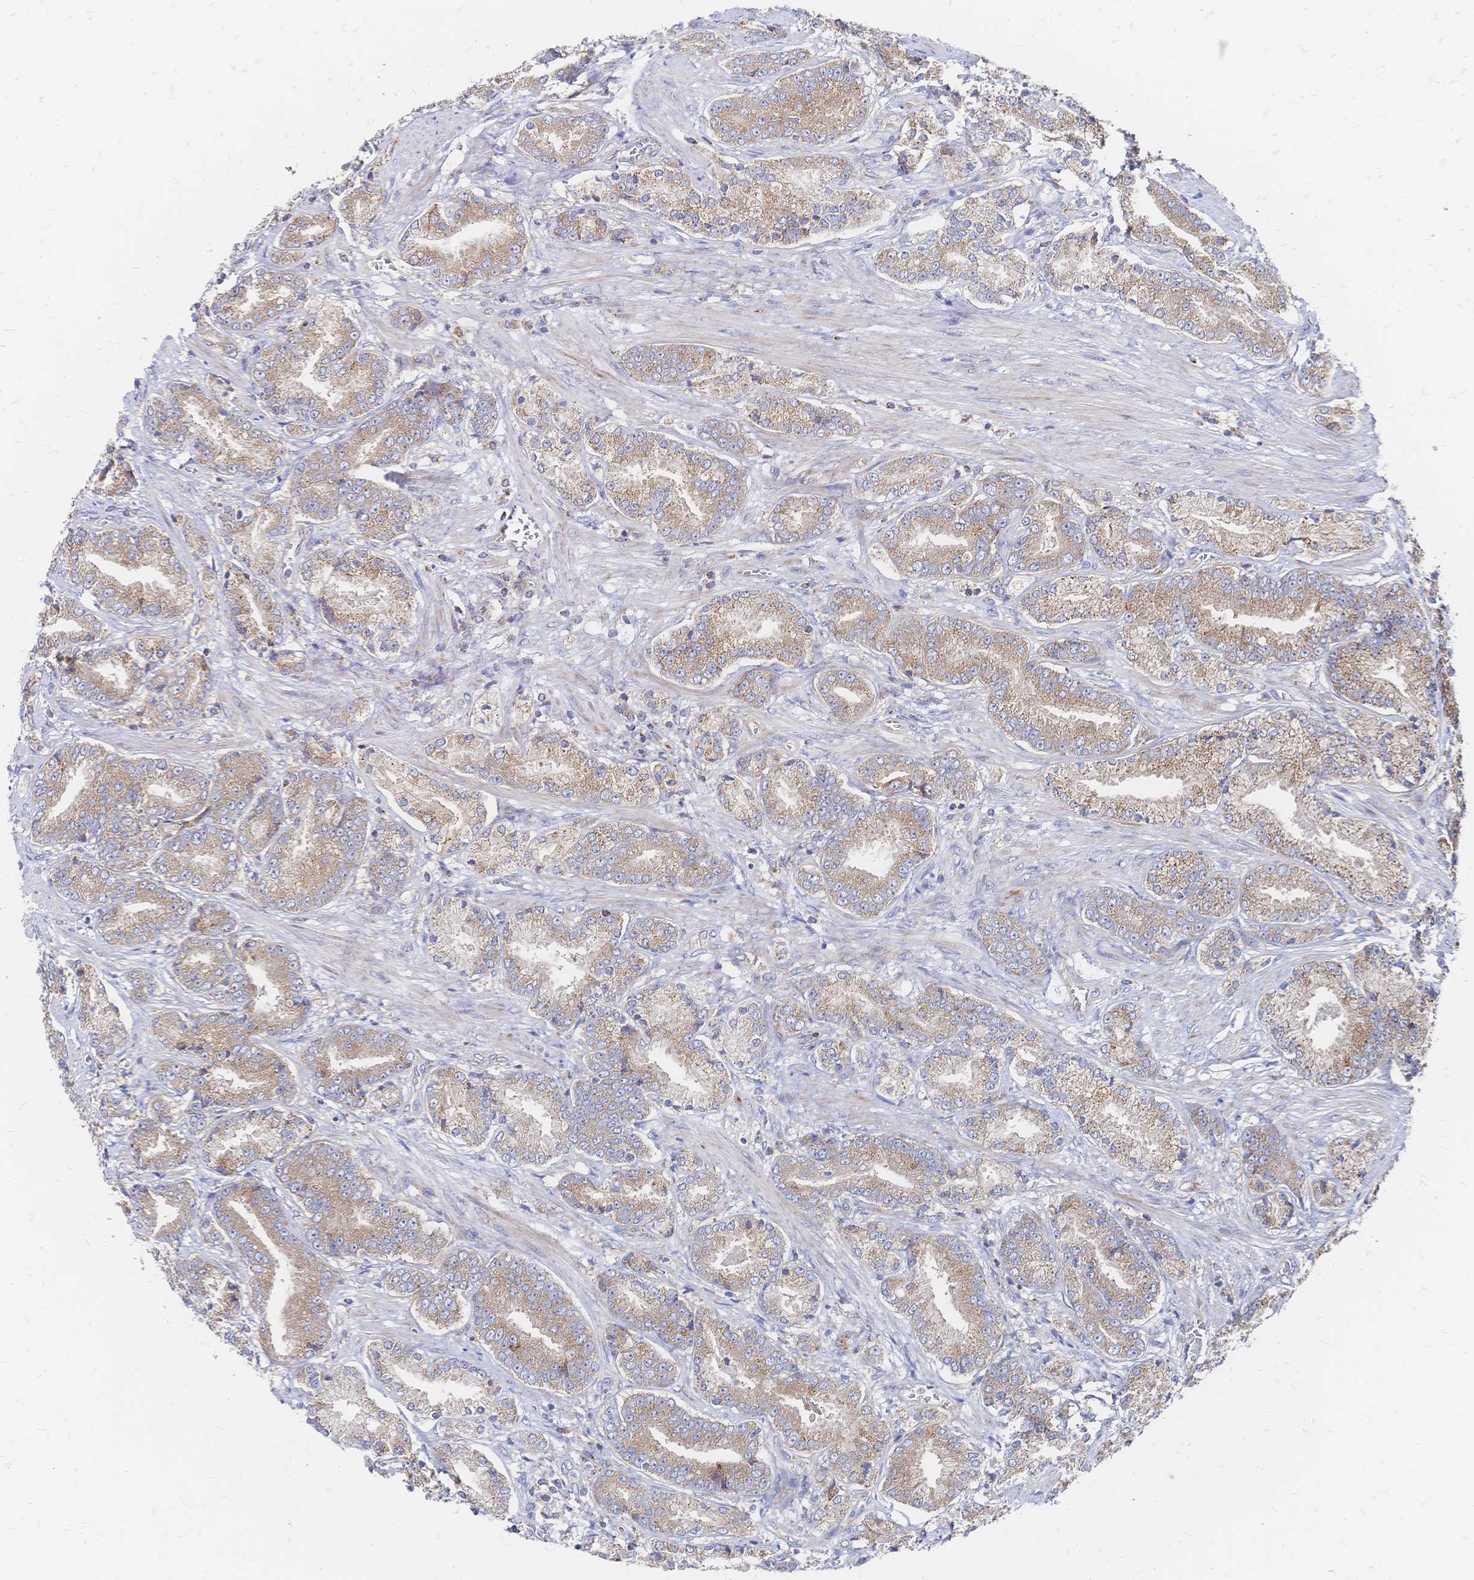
{"staining": {"intensity": "moderate", "quantity": ">75%", "location": "cytoplasmic/membranous"}, "tissue": "prostate cancer", "cell_type": "Tumor cells", "image_type": "cancer", "snomed": [{"axis": "morphology", "description": "Adenocarcinoma, High grade"}, {"axis": "topography", "description": "Prostate and seminal vesicle, NOS"}], "caption": "A high-resolution micrograph shows immunohistochemistry staining of prostate cancer, which exhibits moderate cytoplasmic/membranous positivity in approximately >75% of tumor cells.", "gene": "SORBS1", "patient": {"sex": "male", "age": 61}}